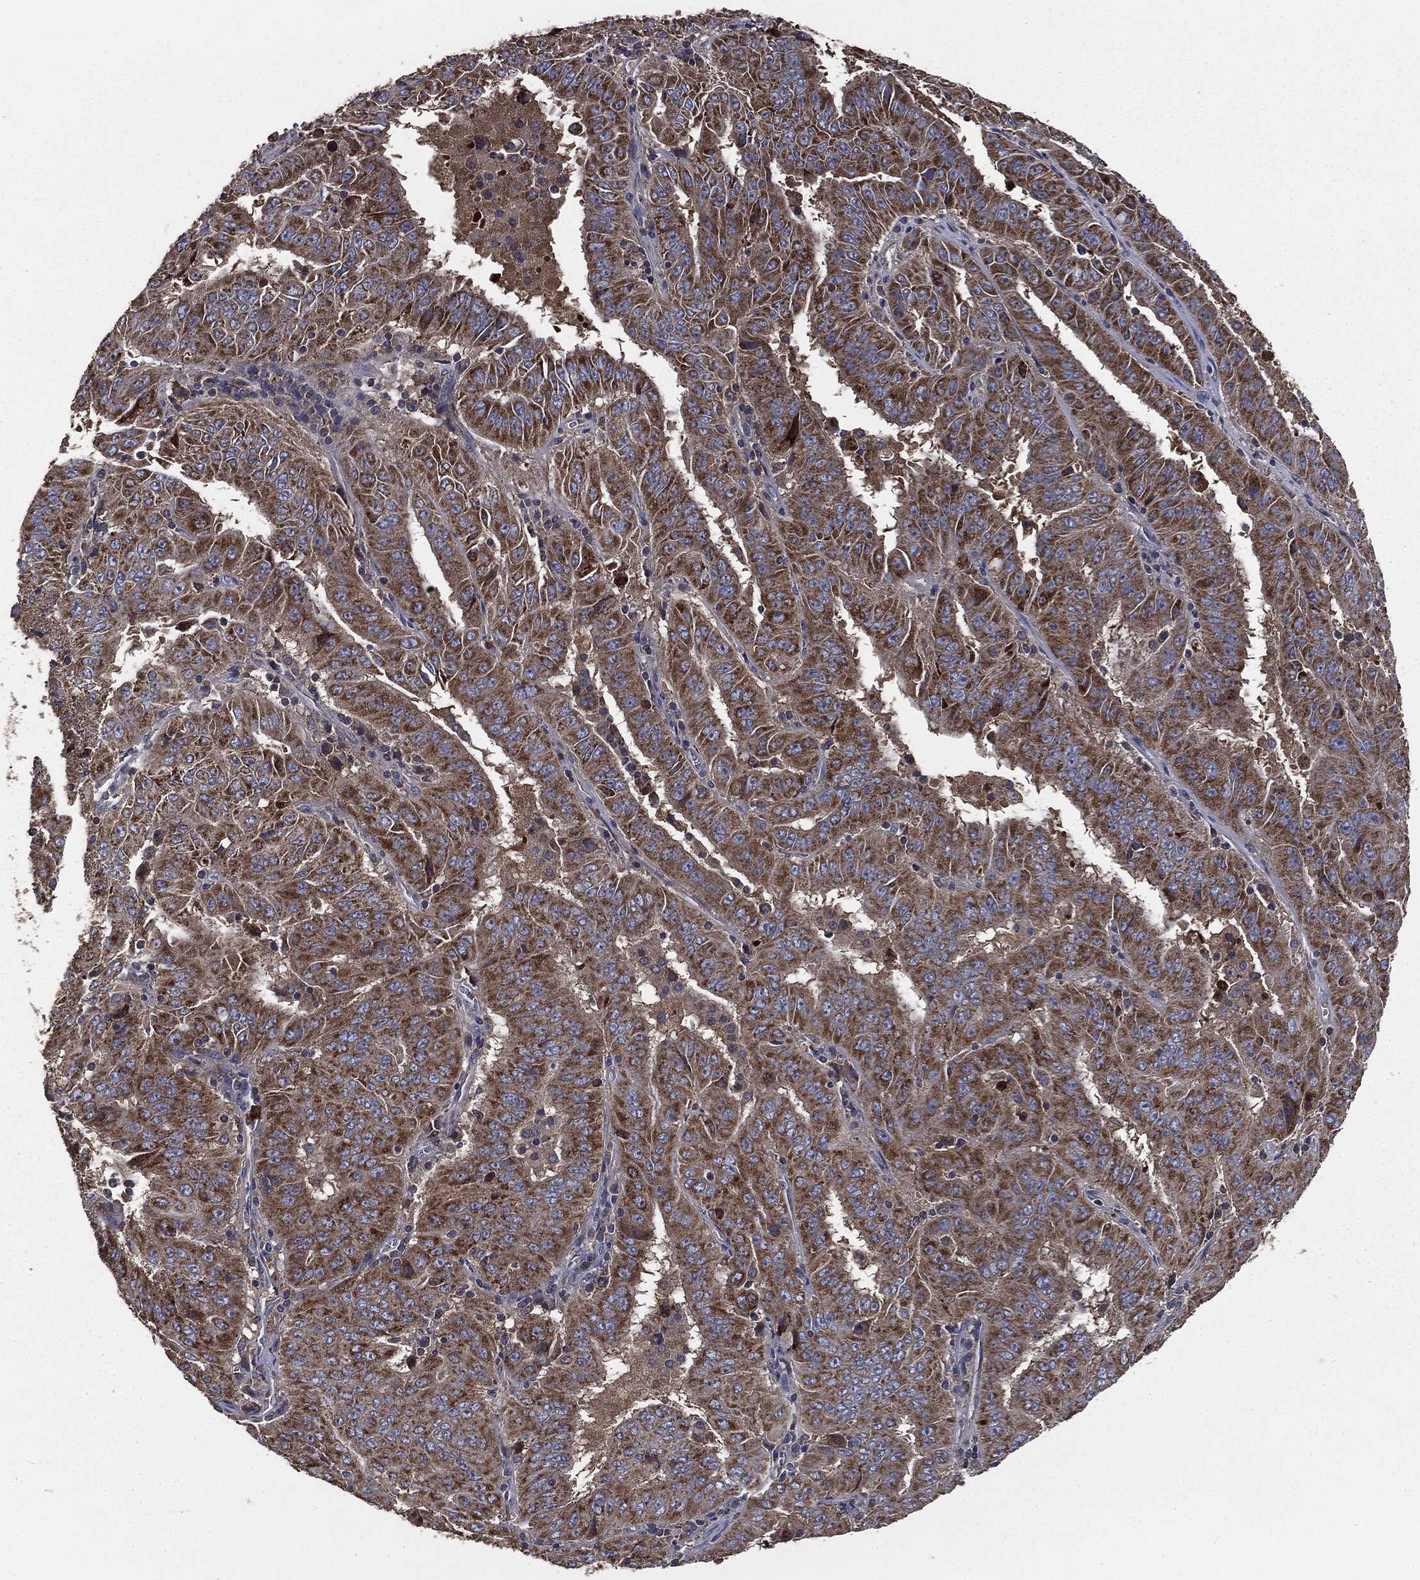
{"staining": {"intensity": "strong", "quantity": ">75%", "location": "cytoplasmic/membranous"}, "tissue": "pancreatic cancer", "cell_type": "Tumor cells", "image_type": "cancer", "snomed": [{"axis": "morphology", "description": "Adenocarcinoma, NOS"}, {"axis": "topography", "description": "Pancreas"}], "caption": "Immunohistochemistry (IHC) photomicrograph of neoplastic tissue: human pancreatic cancer stained using IHC exhibits high levels of strong protein expression localized specifically in the cytoplasmic/membranous of tumor cells, appearing as a cytoplasmic/membranous brown color.", "gene": "MAPK6", "patient": {"sex": "male", "age": 63}}